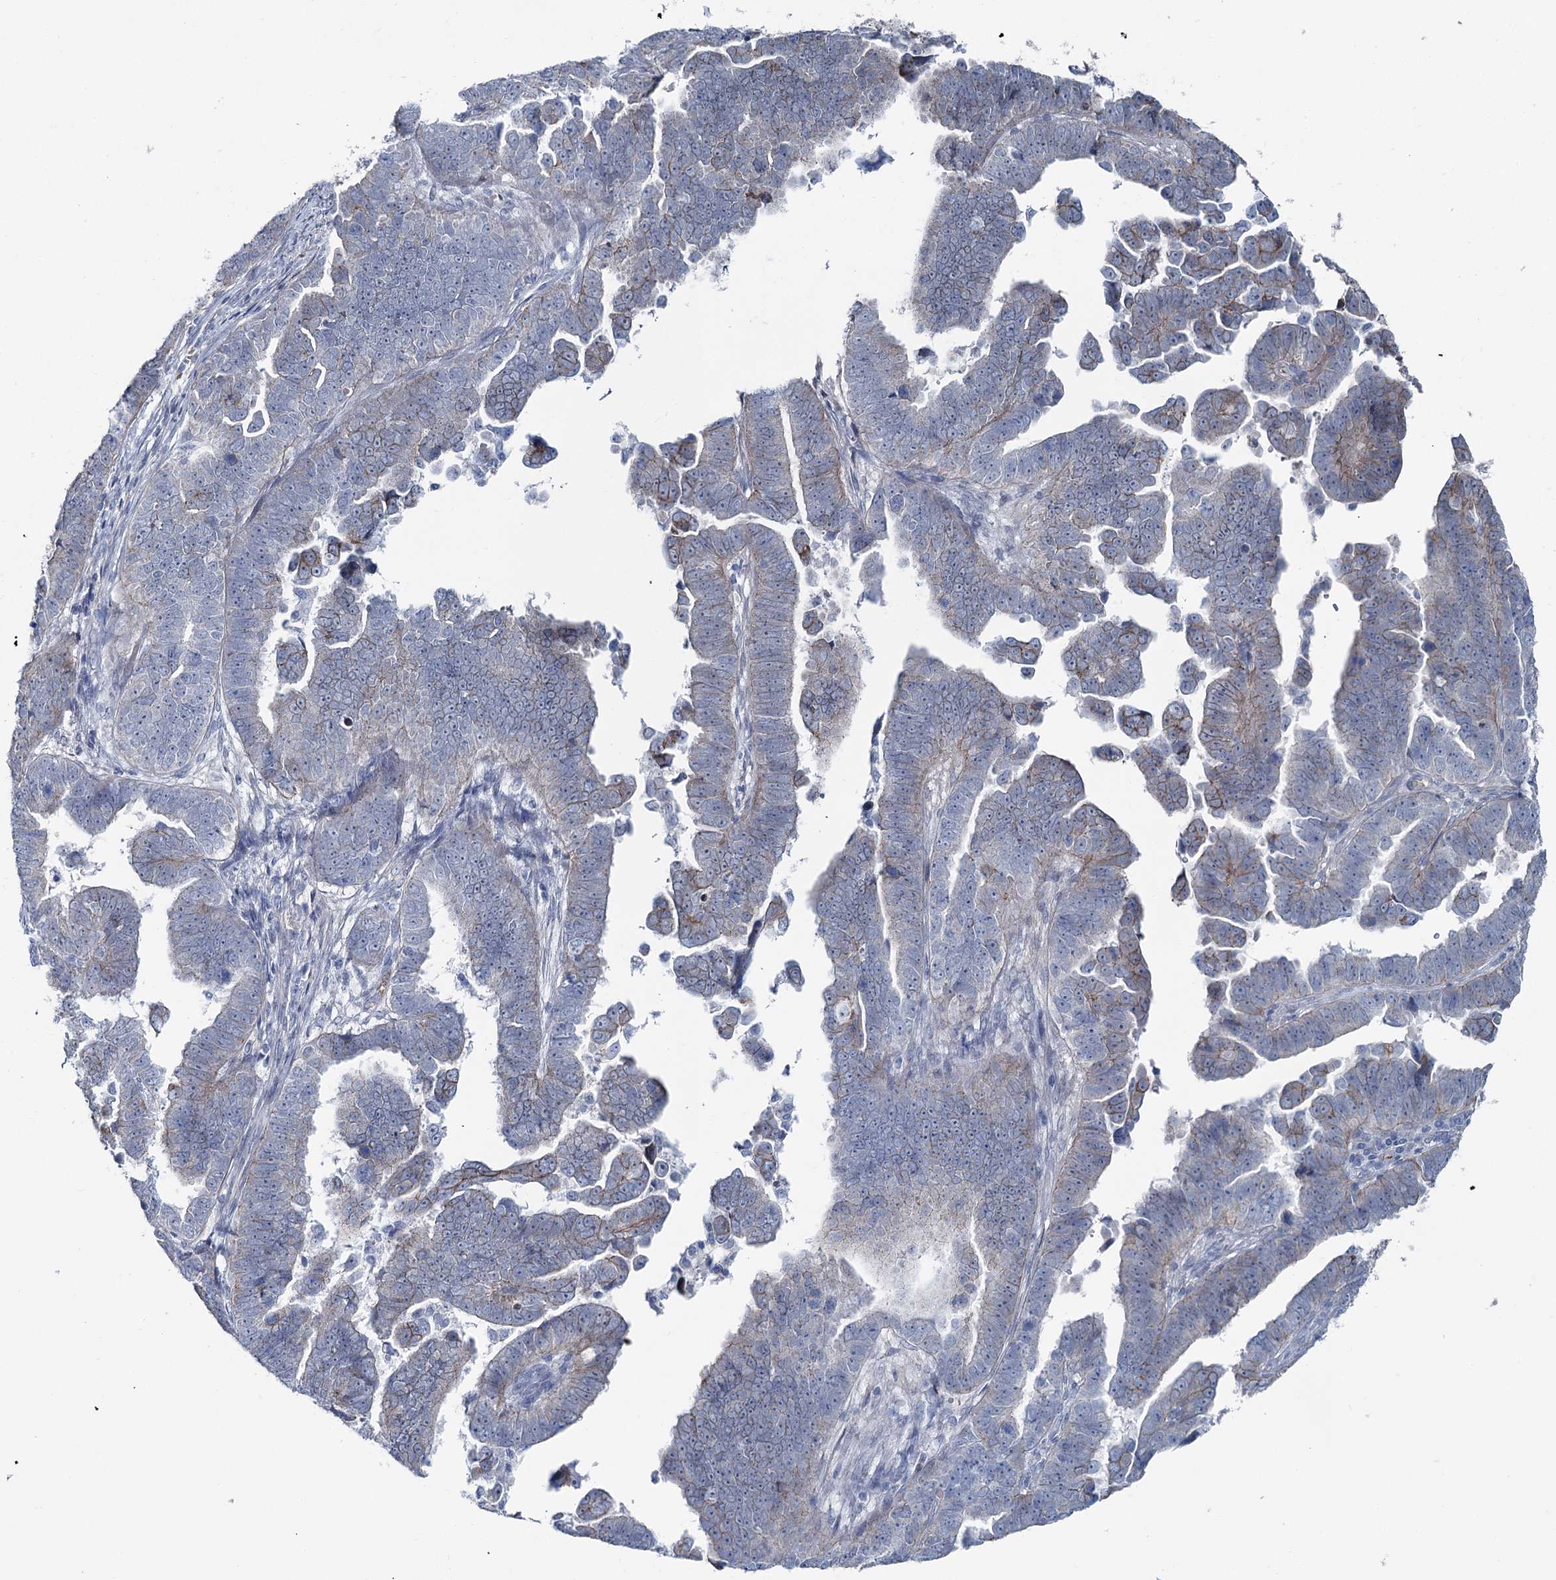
{"staining": {"intensity": "weak", "quantity": "<25%", "location": "cytoplasmic/membranous"}, "tissue": "endometrial cancer", "cell_type": "Tumor cells", "image_type": "cancer", "snomed": [{"axis": "morphology", "description": "Adenocarcinoma, NOS"}, {"axis": "topography", "description": "Endometrium"}], "caption": "High magnification brightfield microscopy of endometrial adenocarcinoma stained with DAB (brown) and counterstained with hematoxylin (blue): tumor cells show no significant positivity.", "gene": "FAM120B", "patient": {"sex": "female", "age": 75}}